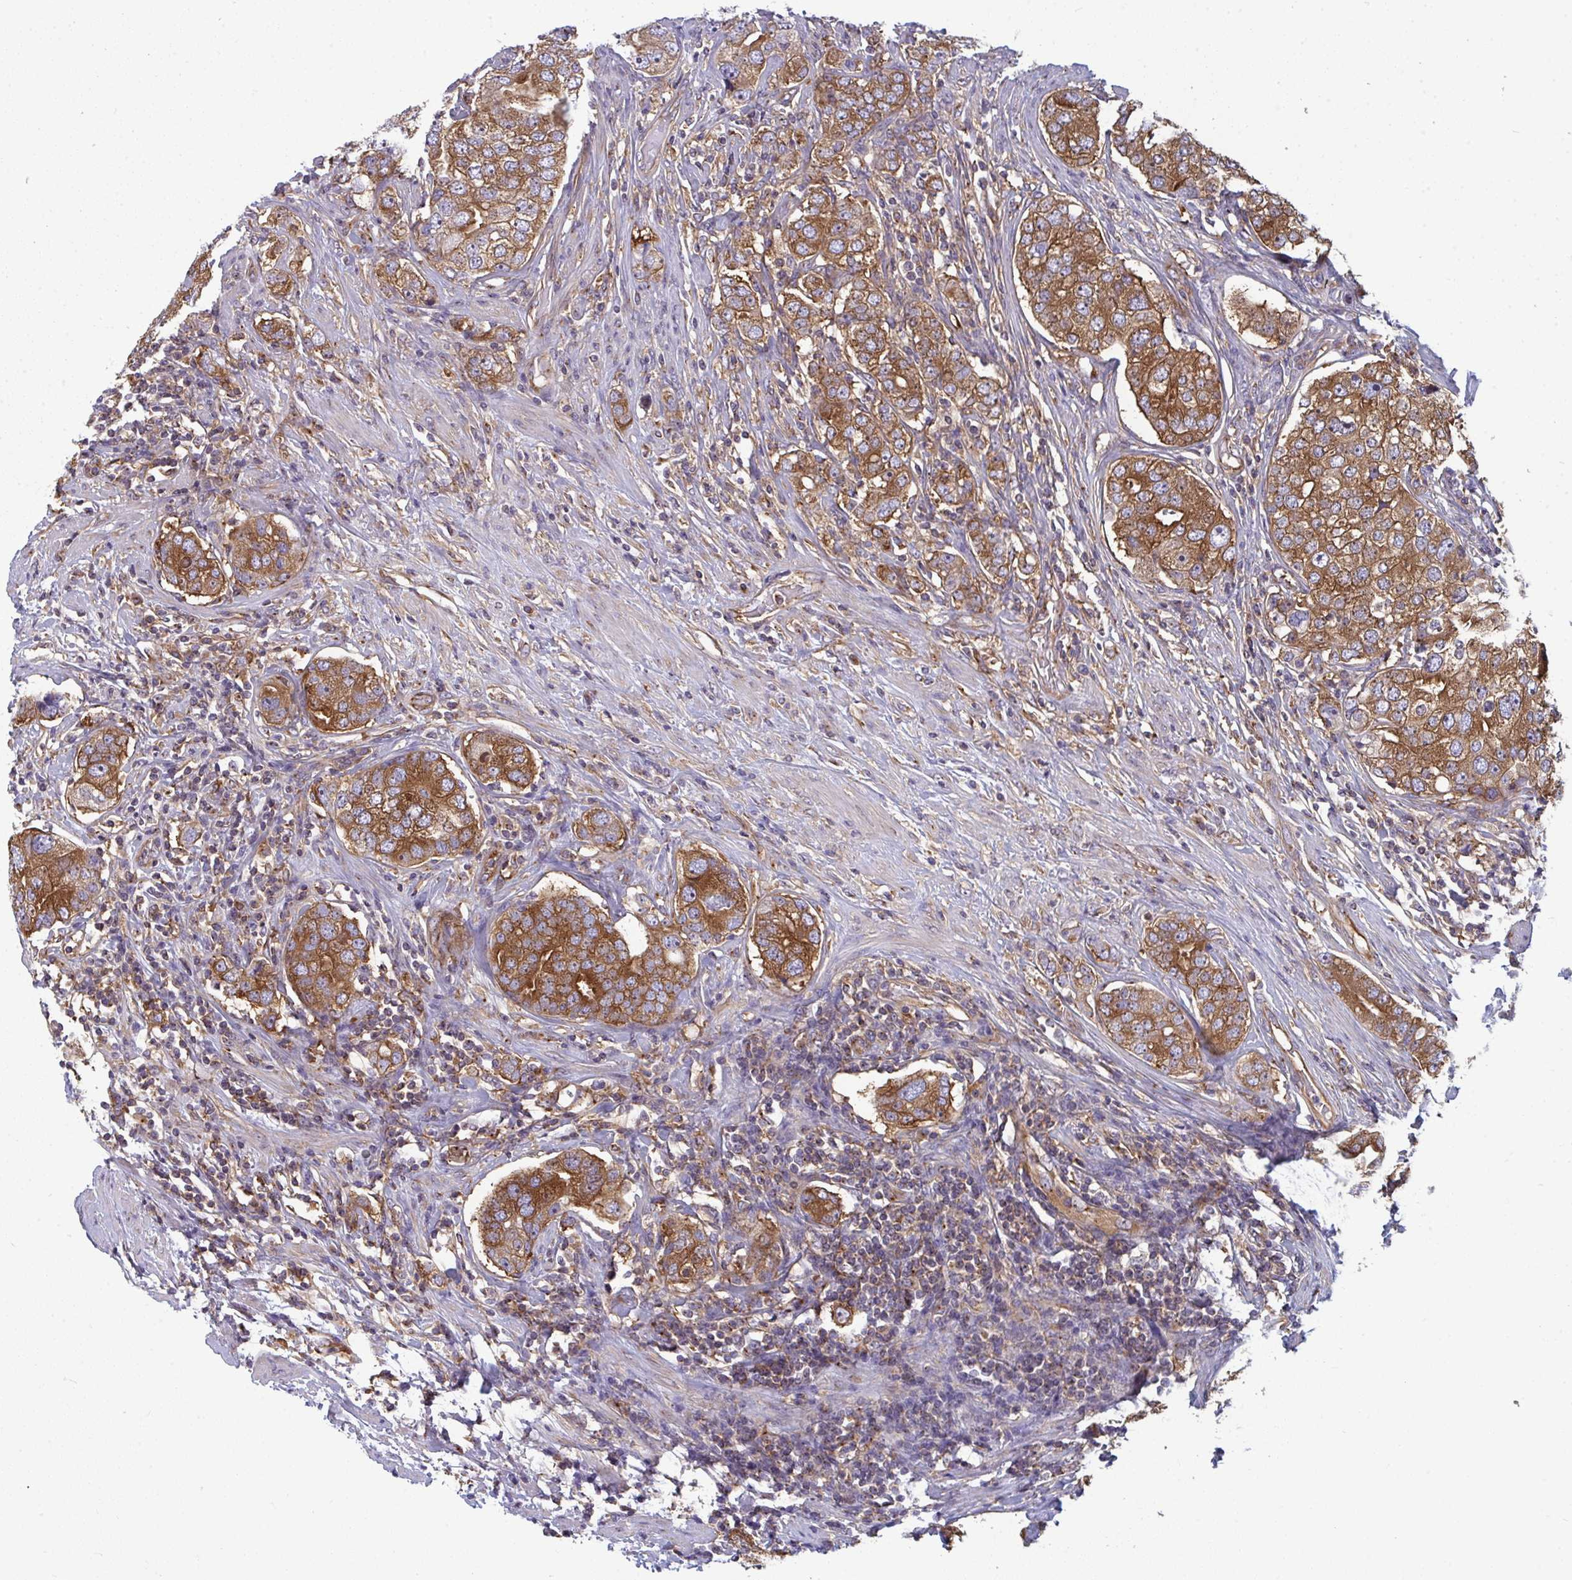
{"staining": {"intensity": "strong", "quantity": ">75%", "location": "cytoplasmic/membranous"}, "tissue": "prostate cancer", "cell_type": "Tumor cells", "image_type": "cancer", "snomed": [{"axis": "morphology", "description": "Adenocarcinoma, High grade"}, {"axis": "topography", "description": "Prostate"}], "caption": "Human adenocarcinoma (high-grade) (prostate) stained with a brown dye reveals strong cytoplasmic/membranous positive staining in approximately >75% of tumor cells.", "gene": "DYNC1I2", "patient": {"sex": "male", "age": 60}}